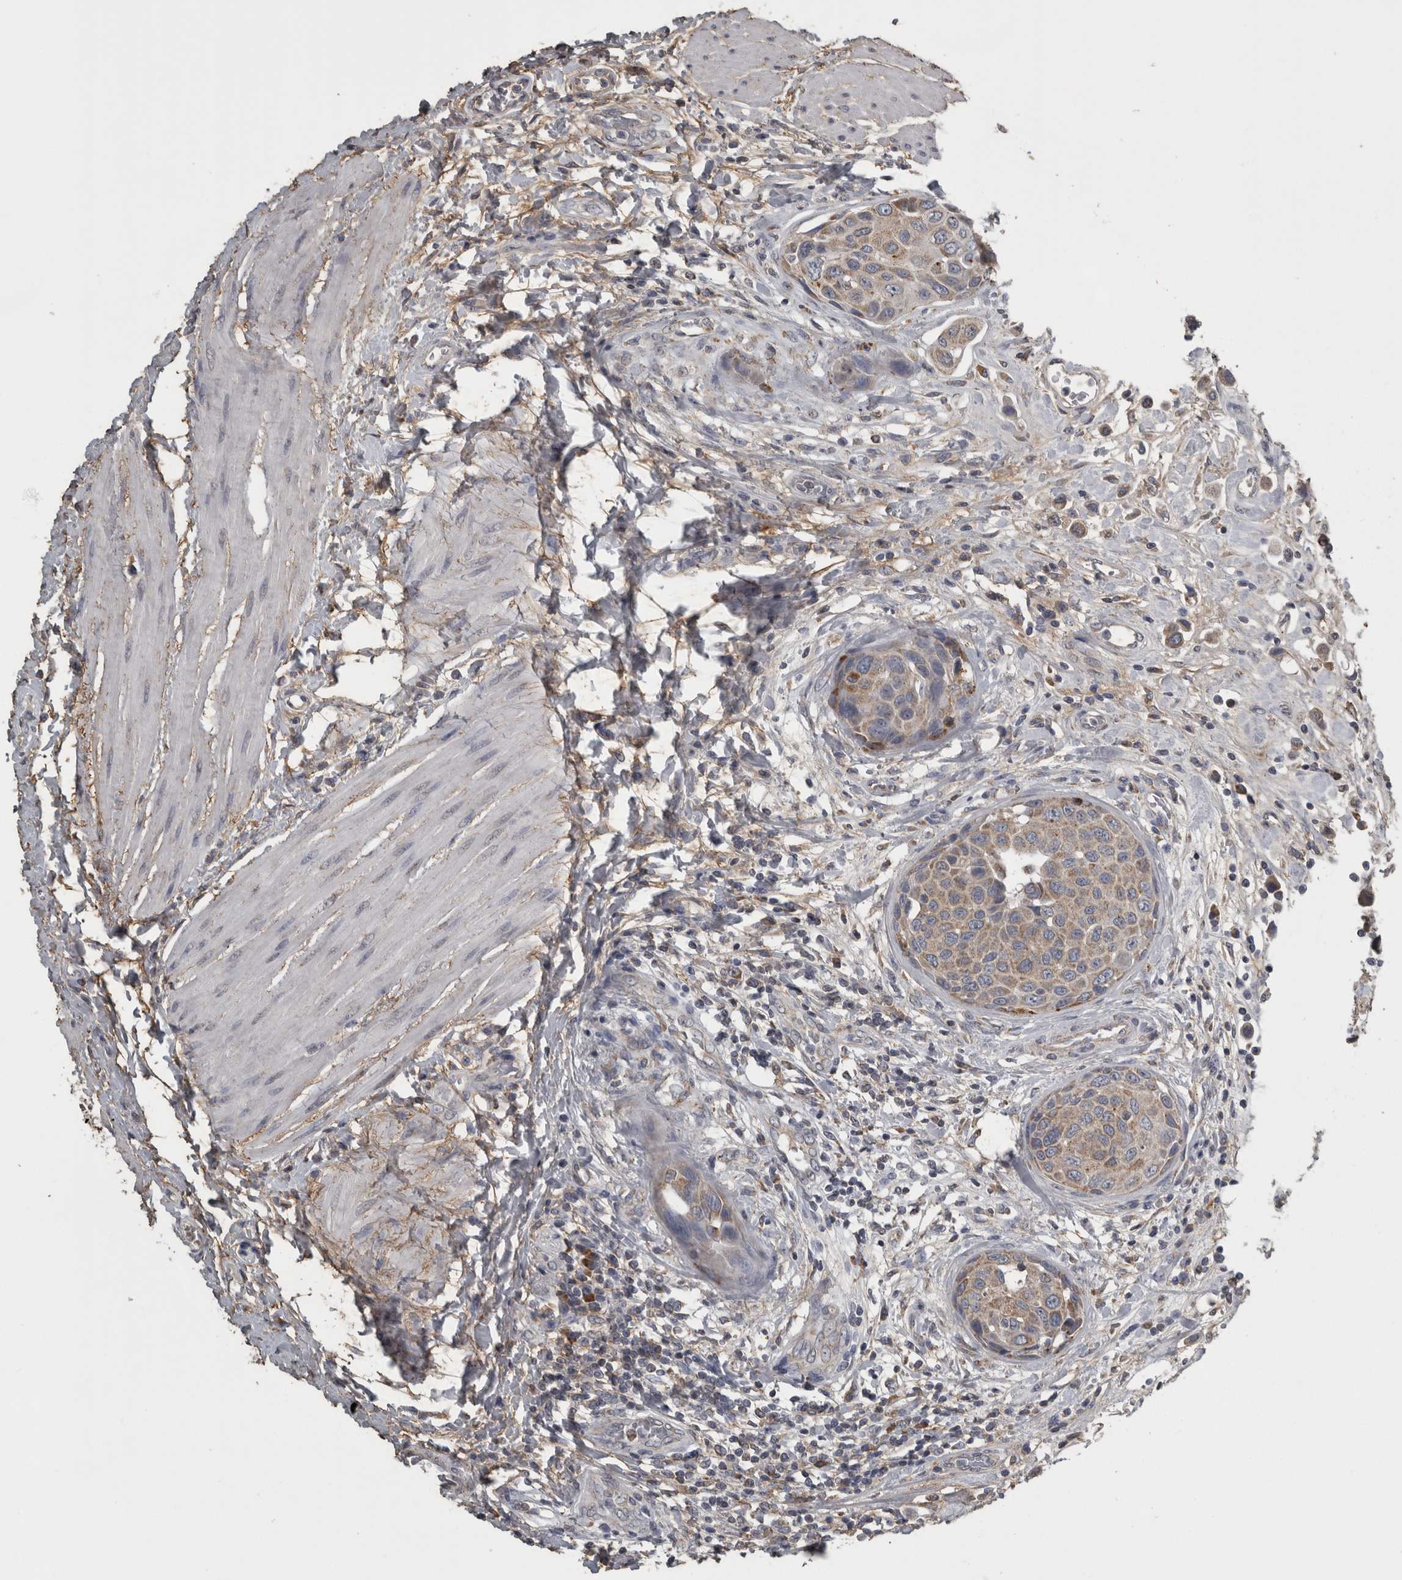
{"staining": {"intensity": "weak", "quantity": ">75%", "location": "cytoplasmic/membranous"}, "tissue": "urothelial cancer", "cell_type": "Tumor cells", "image_type": "cancer", "snomed": [{"axis": "morphology", "description": "Urothelial carcinoma, High grade"}, {"axis": "topography", "description": "Urinary bladder"}], "caption": "Immunohistochemical staining of high-grade urothelial carcinoma demonstrates weak cytoplasmic/membranous protein expression in about >75% of tumor cells.", "gene": "FRK", "patient": {"sex": "male", "age": 50}}